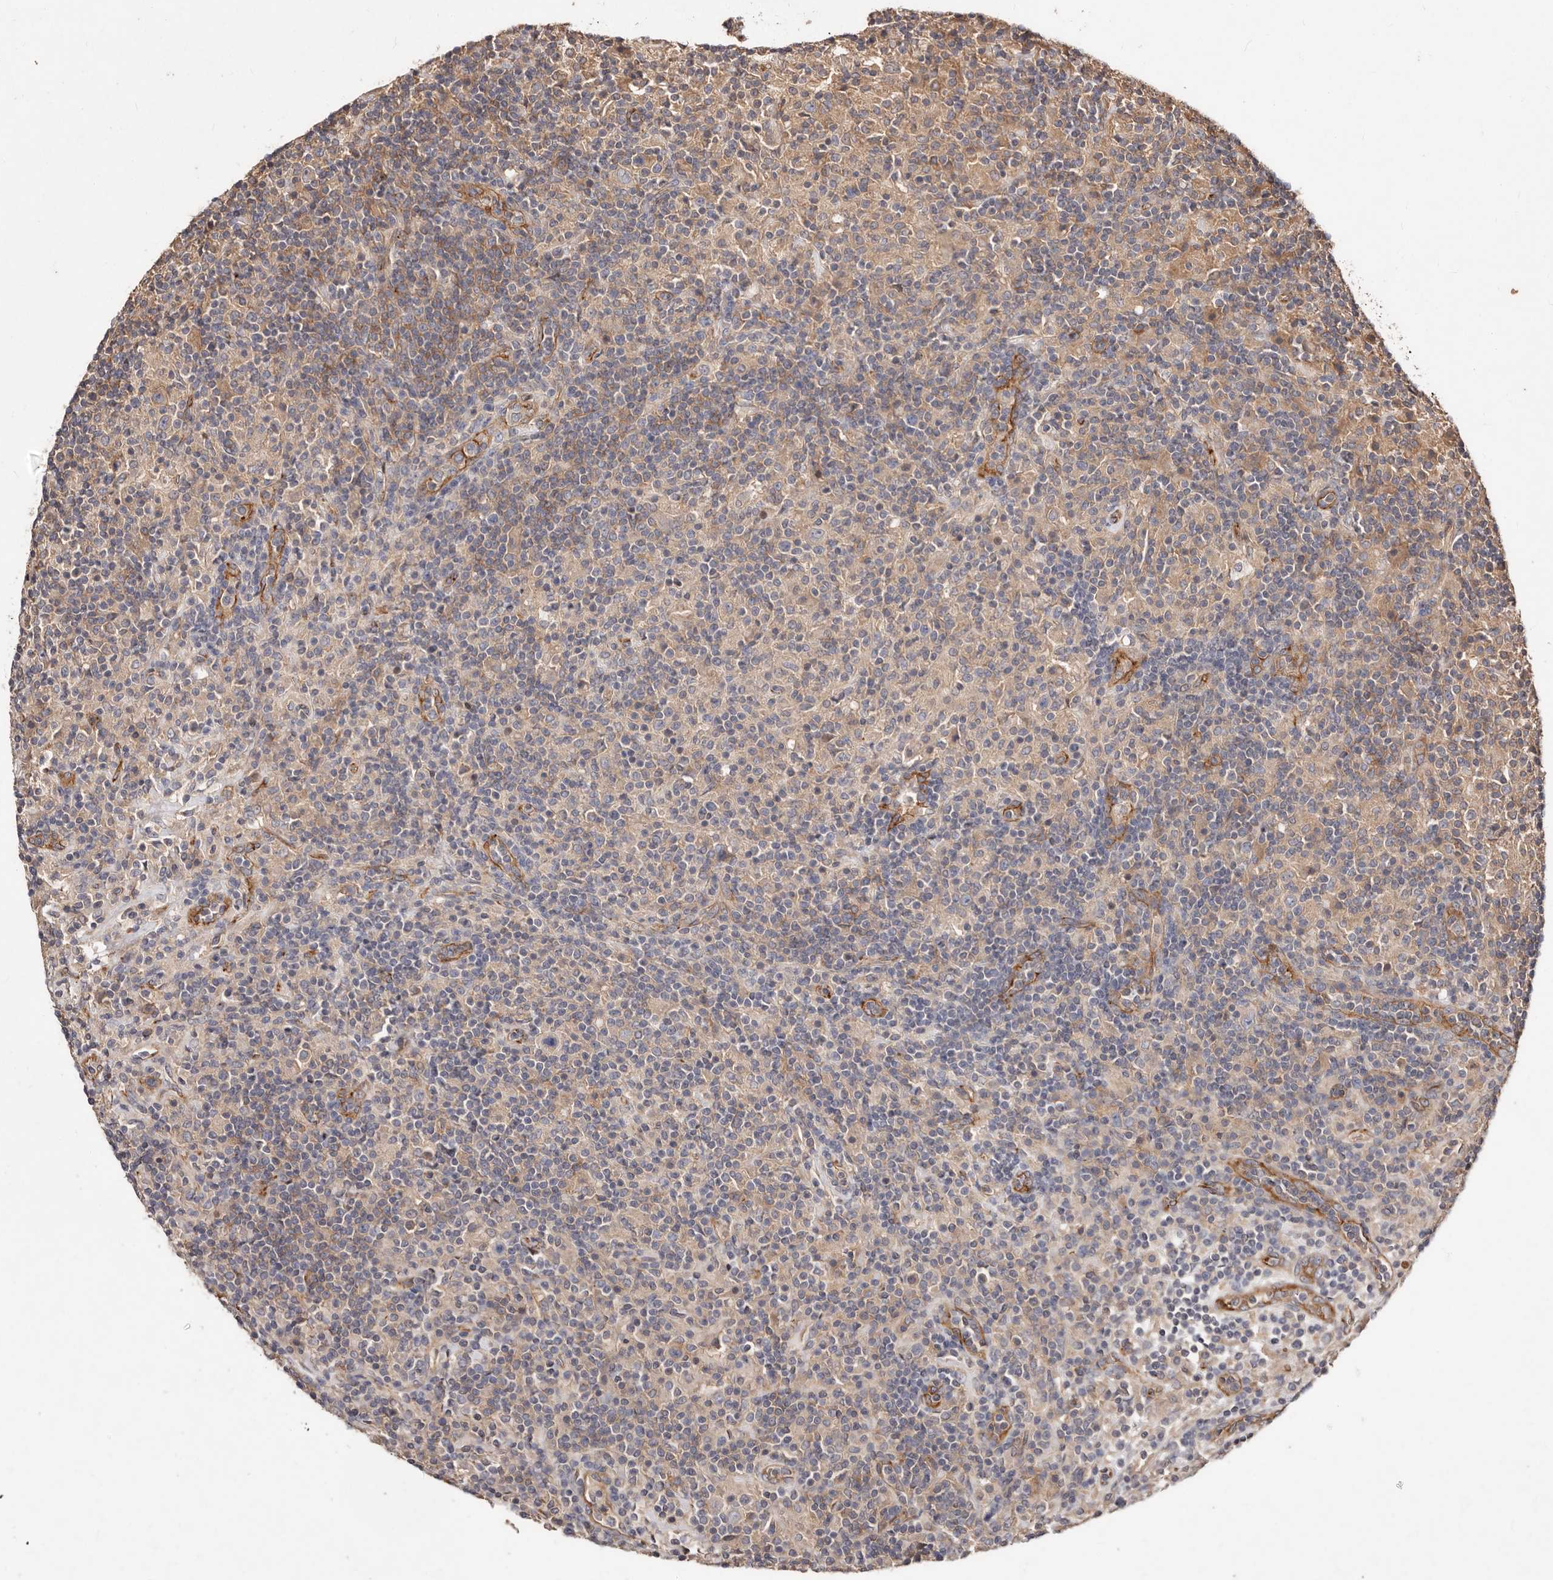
{"staining": {"intensity": "negative", "quantity": "none", "location": "none"}, "tissue": "lymphoma", "cell_type": "Tumor cells", "image_type": "cancer", "snomed": [{"axis": "morphology", "description": "Hodgkin's disease, NOS"}, {"axis": "topography", "description": "Lymph node"}], "caption": "A histopathology image of human lymphoma is negative for staining in tumor cells.", "gene": "CCL14", "patient": {"sex": "male", "age": 70}}